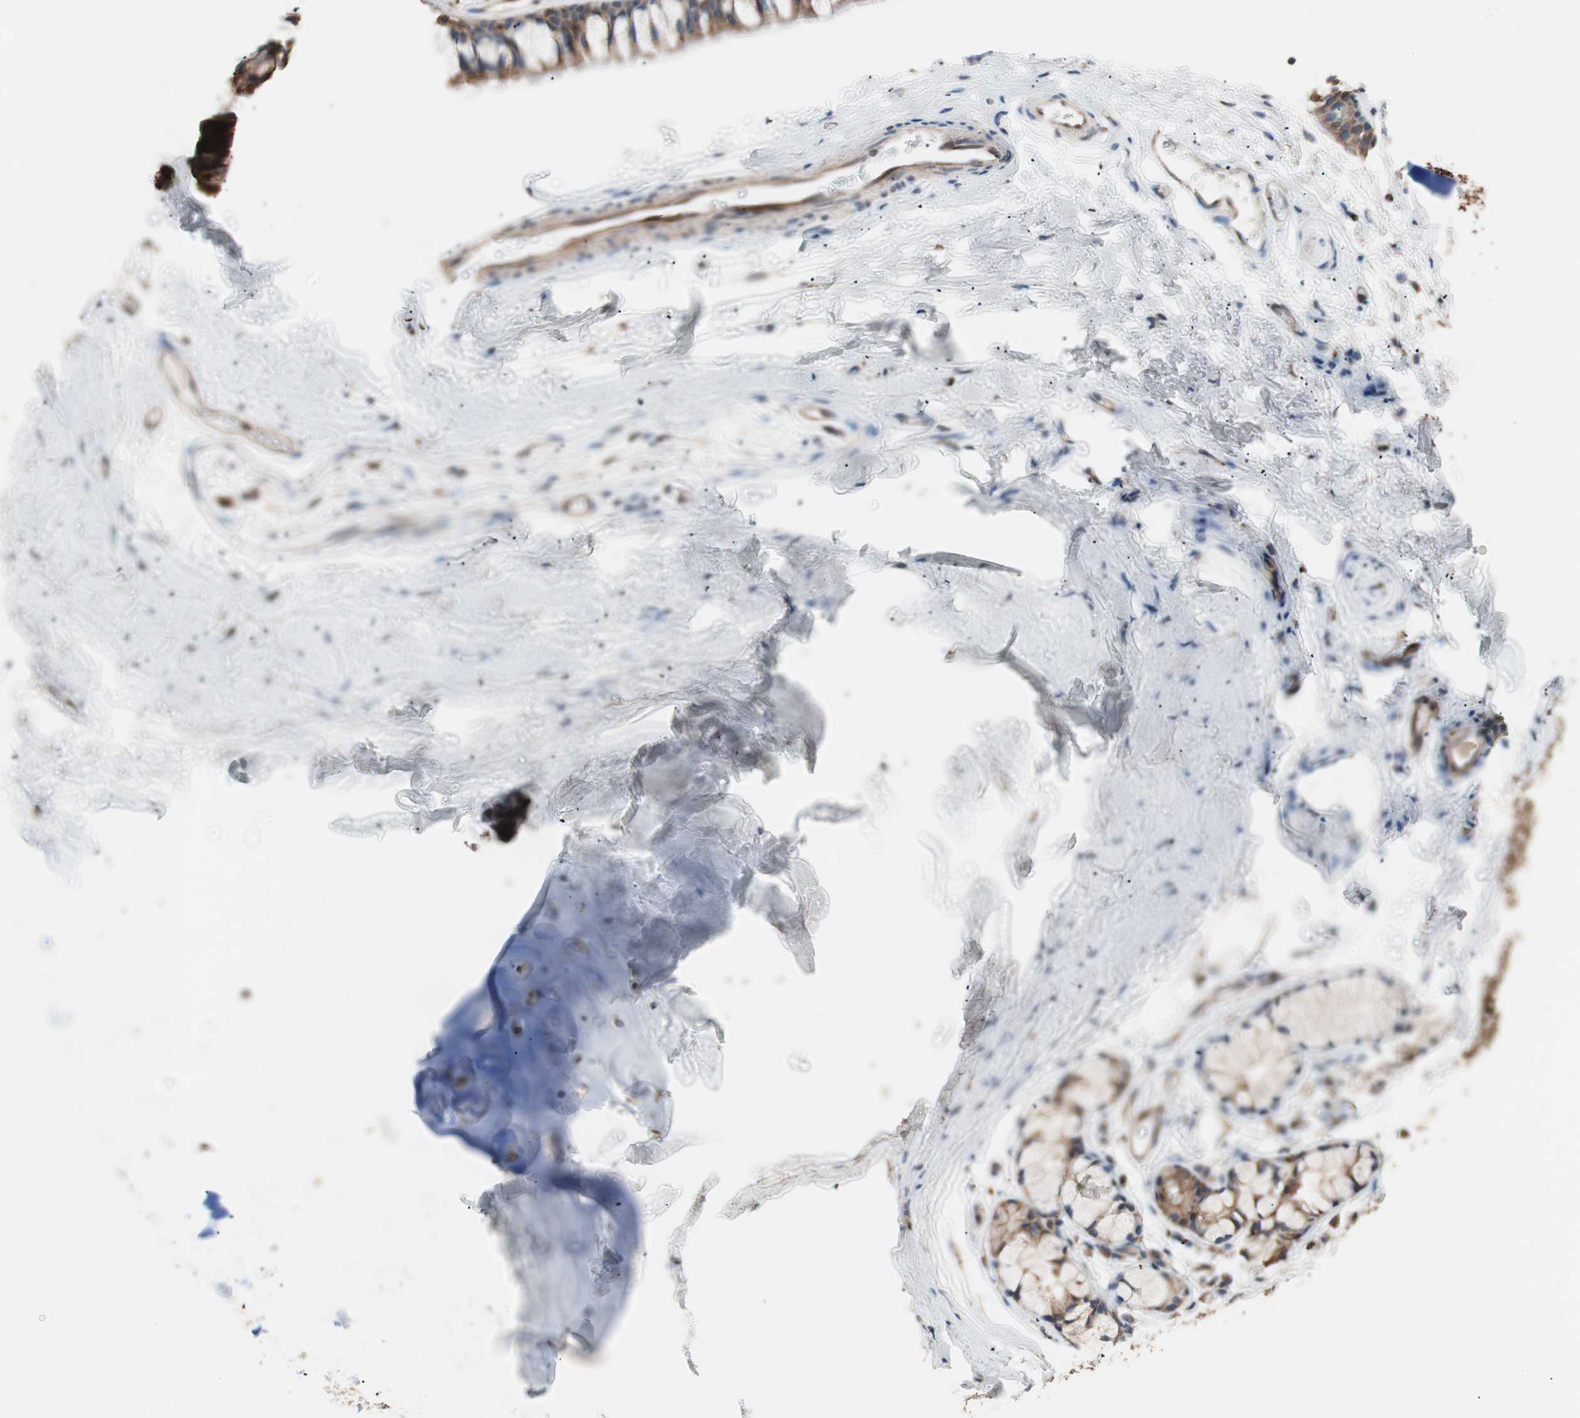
{"staining": {"intensity": "moderate", "quantity": ">75%", "location": "cytoplasmic/membranous"}, "tissue": "adipose tissue", "cell_type": "Adipocytes", "image_type": "normal", "snomed": [{"axis": "morphology", "description": "Normal tissue, NOS"}, {"axis": "topography", "description": "Cartilage tissue"}, {"axis": "topography", "description": "Bronchus"}], "caption": "A medium amount of moderate cytoplasmic/membranous expression is identified in about >75% of adipocytes in unremarkable adipose tissue.", "gene": "CCT3", "patient": {"sex": "female", "age": 73}}